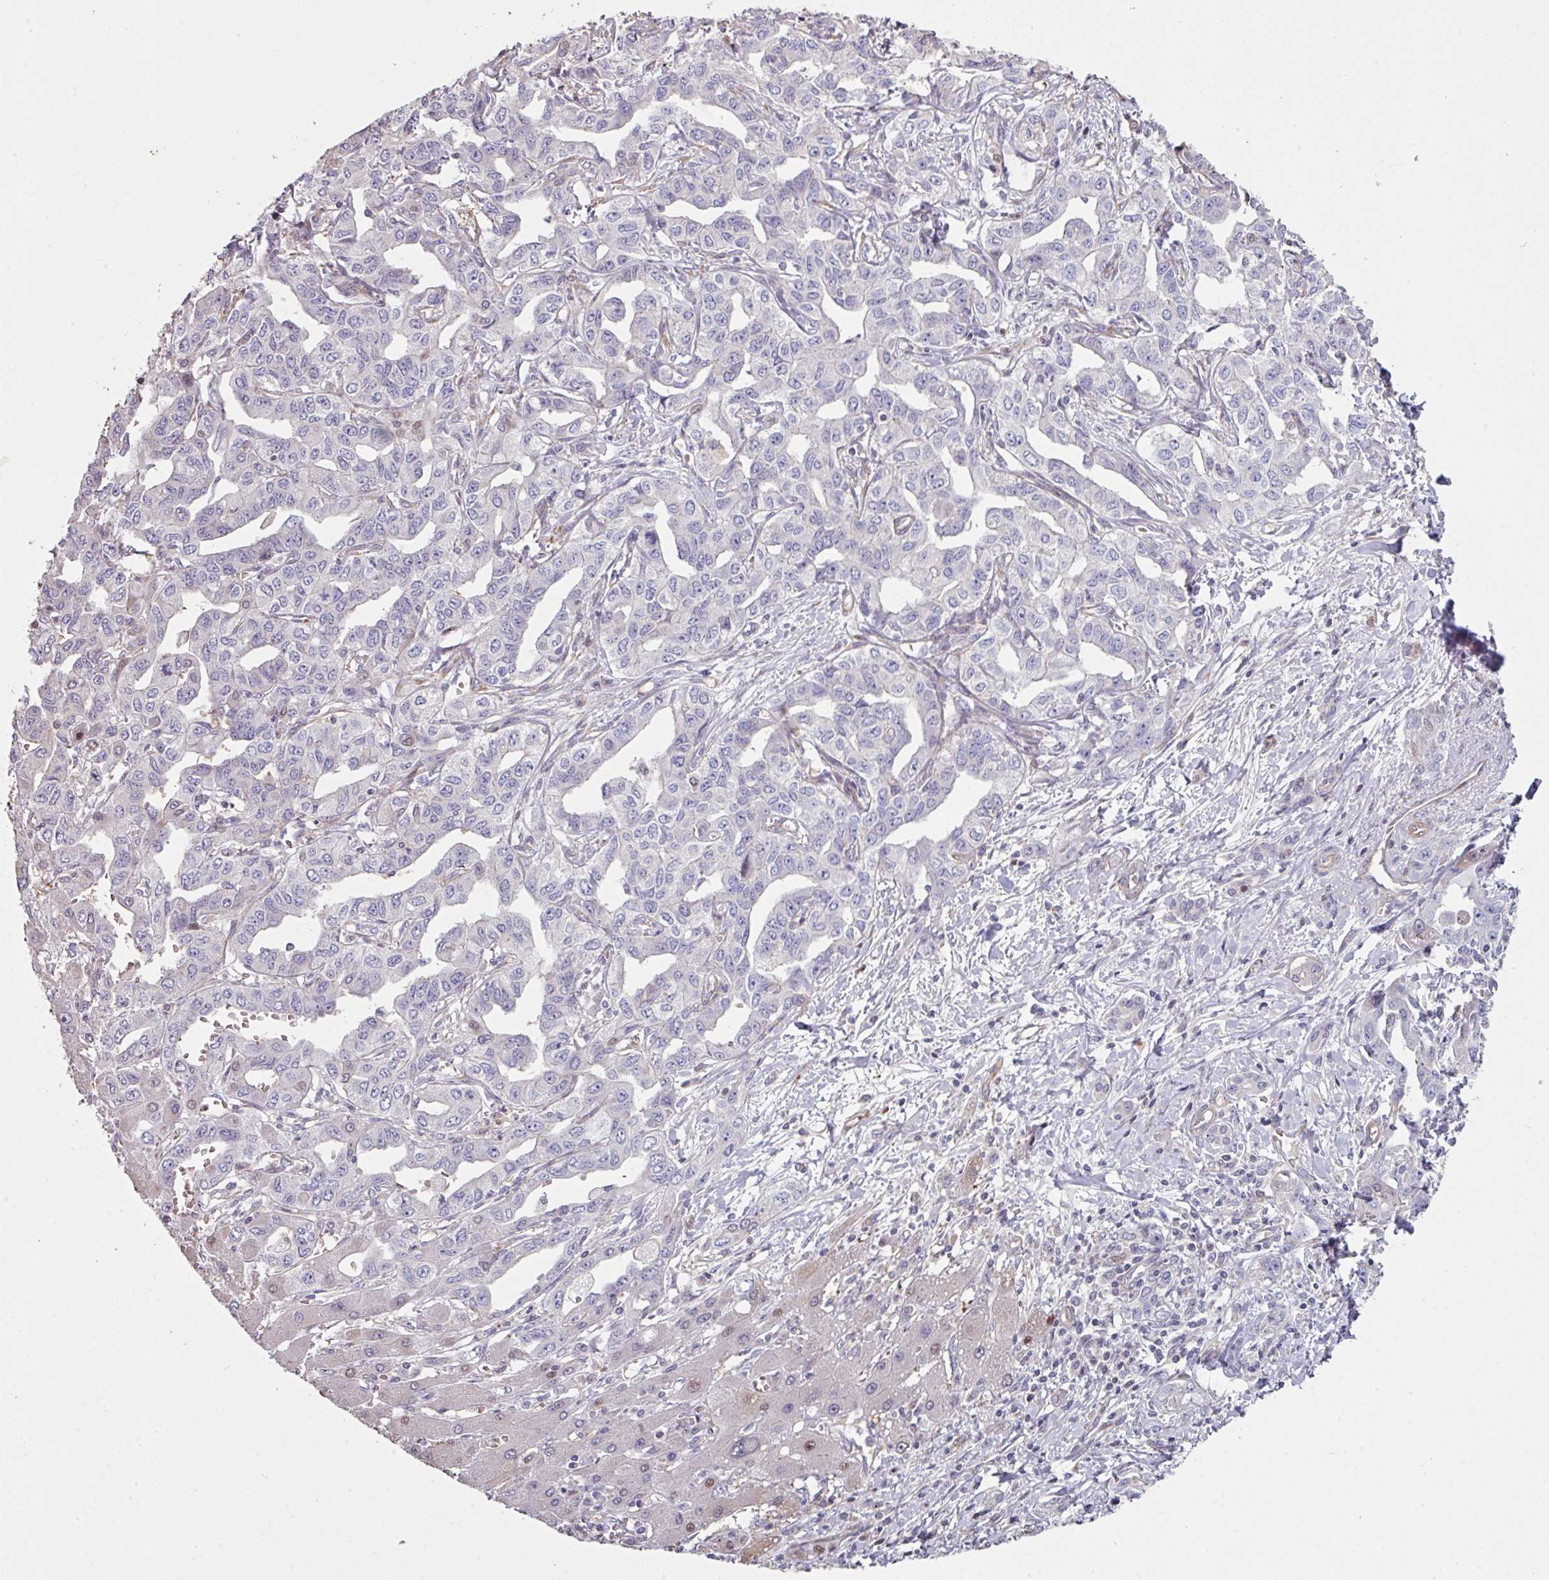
{"staining": {"intensity": "negative", "quantity": "none", "location": "none"}, "tissue": "liver cancer", "cell_type": "Tumor cells", "image_type": "cancer", "snomed": [{"axis": "morphology", "description": "Cholangiocarcinoma"}, {"axis": "topography", "description": "Liver"}], "caption": "Immunohistochemistry of liver cancer exhibits no staining in tumor cells.", "gene": "ANO9", "patient": {"sex": "male", "age": 59}}